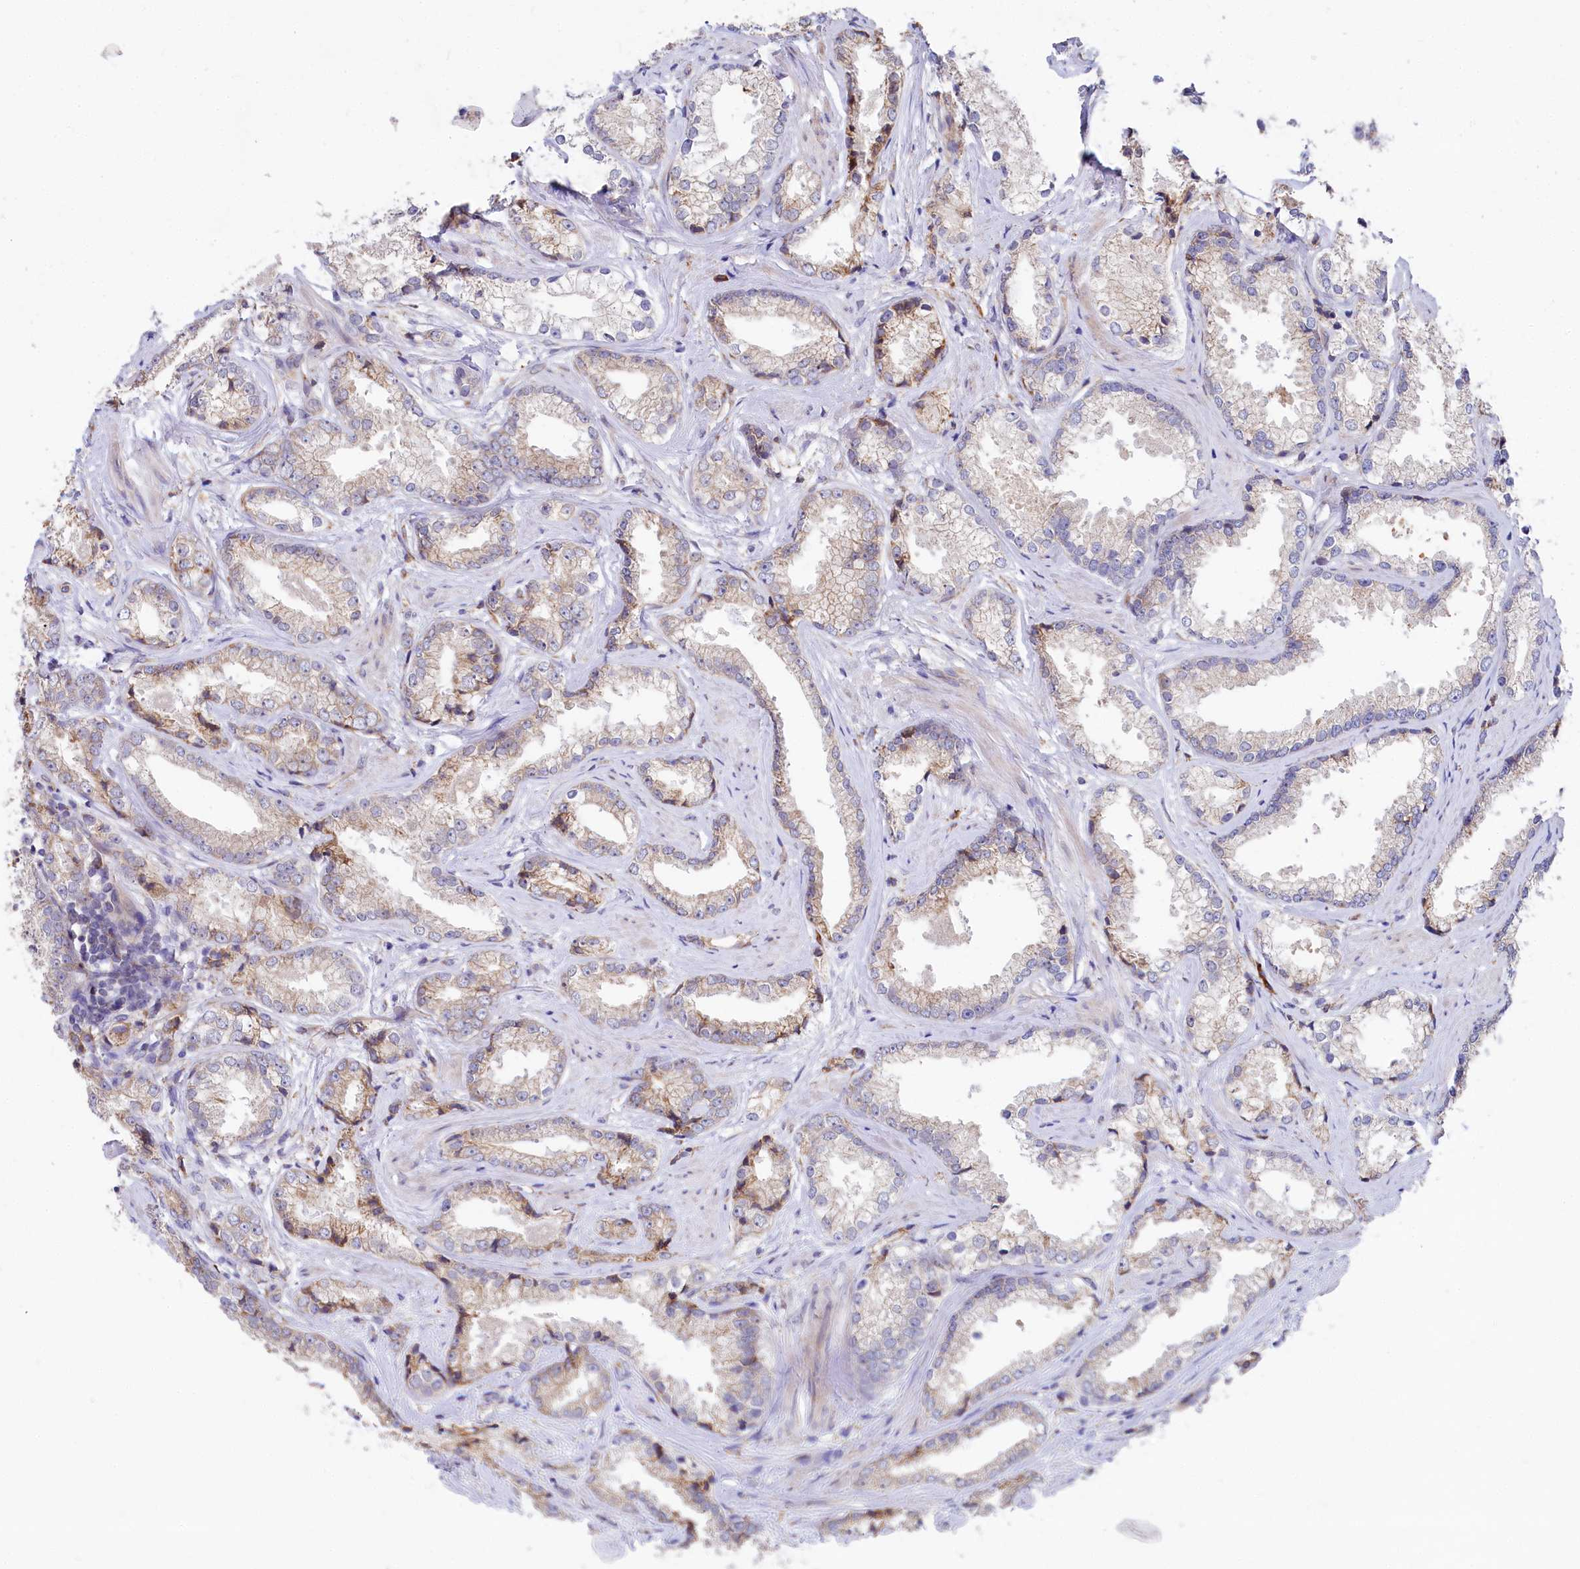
{"staining": {"intensity": "moderate", "quantity": "25%-75%", "location": "cytoplasmic/membranous"}, "tissue": "prostate cancer", "cell_type": "Tumor cells", "image_type": "cancer", "snomed": [{"axis": "morphology", "description": "Adenocarcinoma, High grade"}, {"axis": "topography", "description": "Prostate"}], "caption": "Protein expression analysis of human prostate cancer reveals moderate cytoplasmic/membranous expression in approximately 25%-75% of tumor cells.", "gene": "CHID1", "patient": {"sex": "male", "age": 66}}